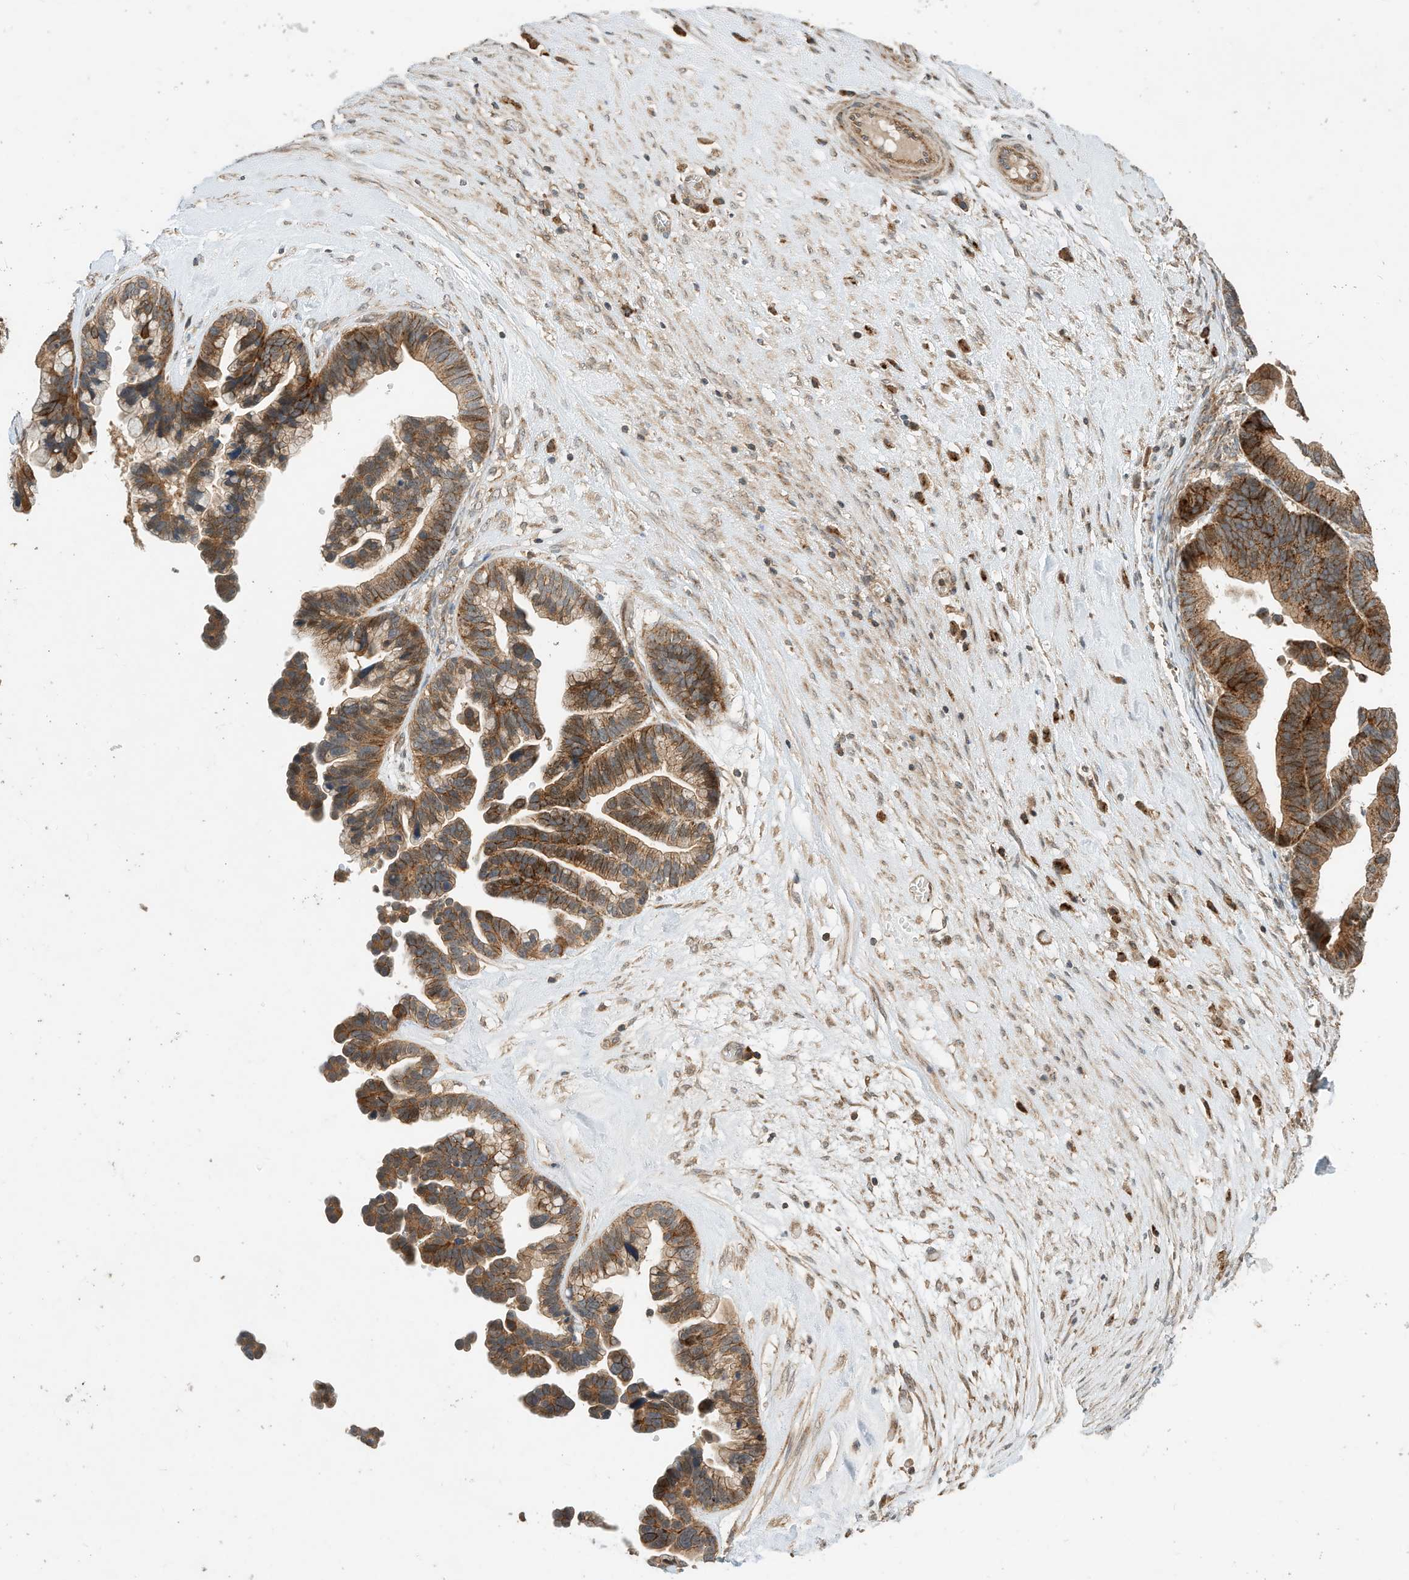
{"staining": {"intensity": "strong", "quantity": ">75%", "location": "cytoplasmic/membranous"}, "tissue": "ovarian cancer", "cell_type": "Tumor cells", "image_type": "cancer", "snomed": [{"axis": "morphology", "description": "Cystadenocarcinoma, serous, NOS"}, {"axis": "topography", "description": "Ovary"}], "caption": "Immunohistochemistry histopathology image of human serous cystadenocarcinoma (ovarian) stained for a protein (brown), which displays high levels of strong cytoplasmic/membranous positivity in about >75% of tumor cells.", "gene": "CPAMD8", "patient": {"sex": "female", "age": 56}}